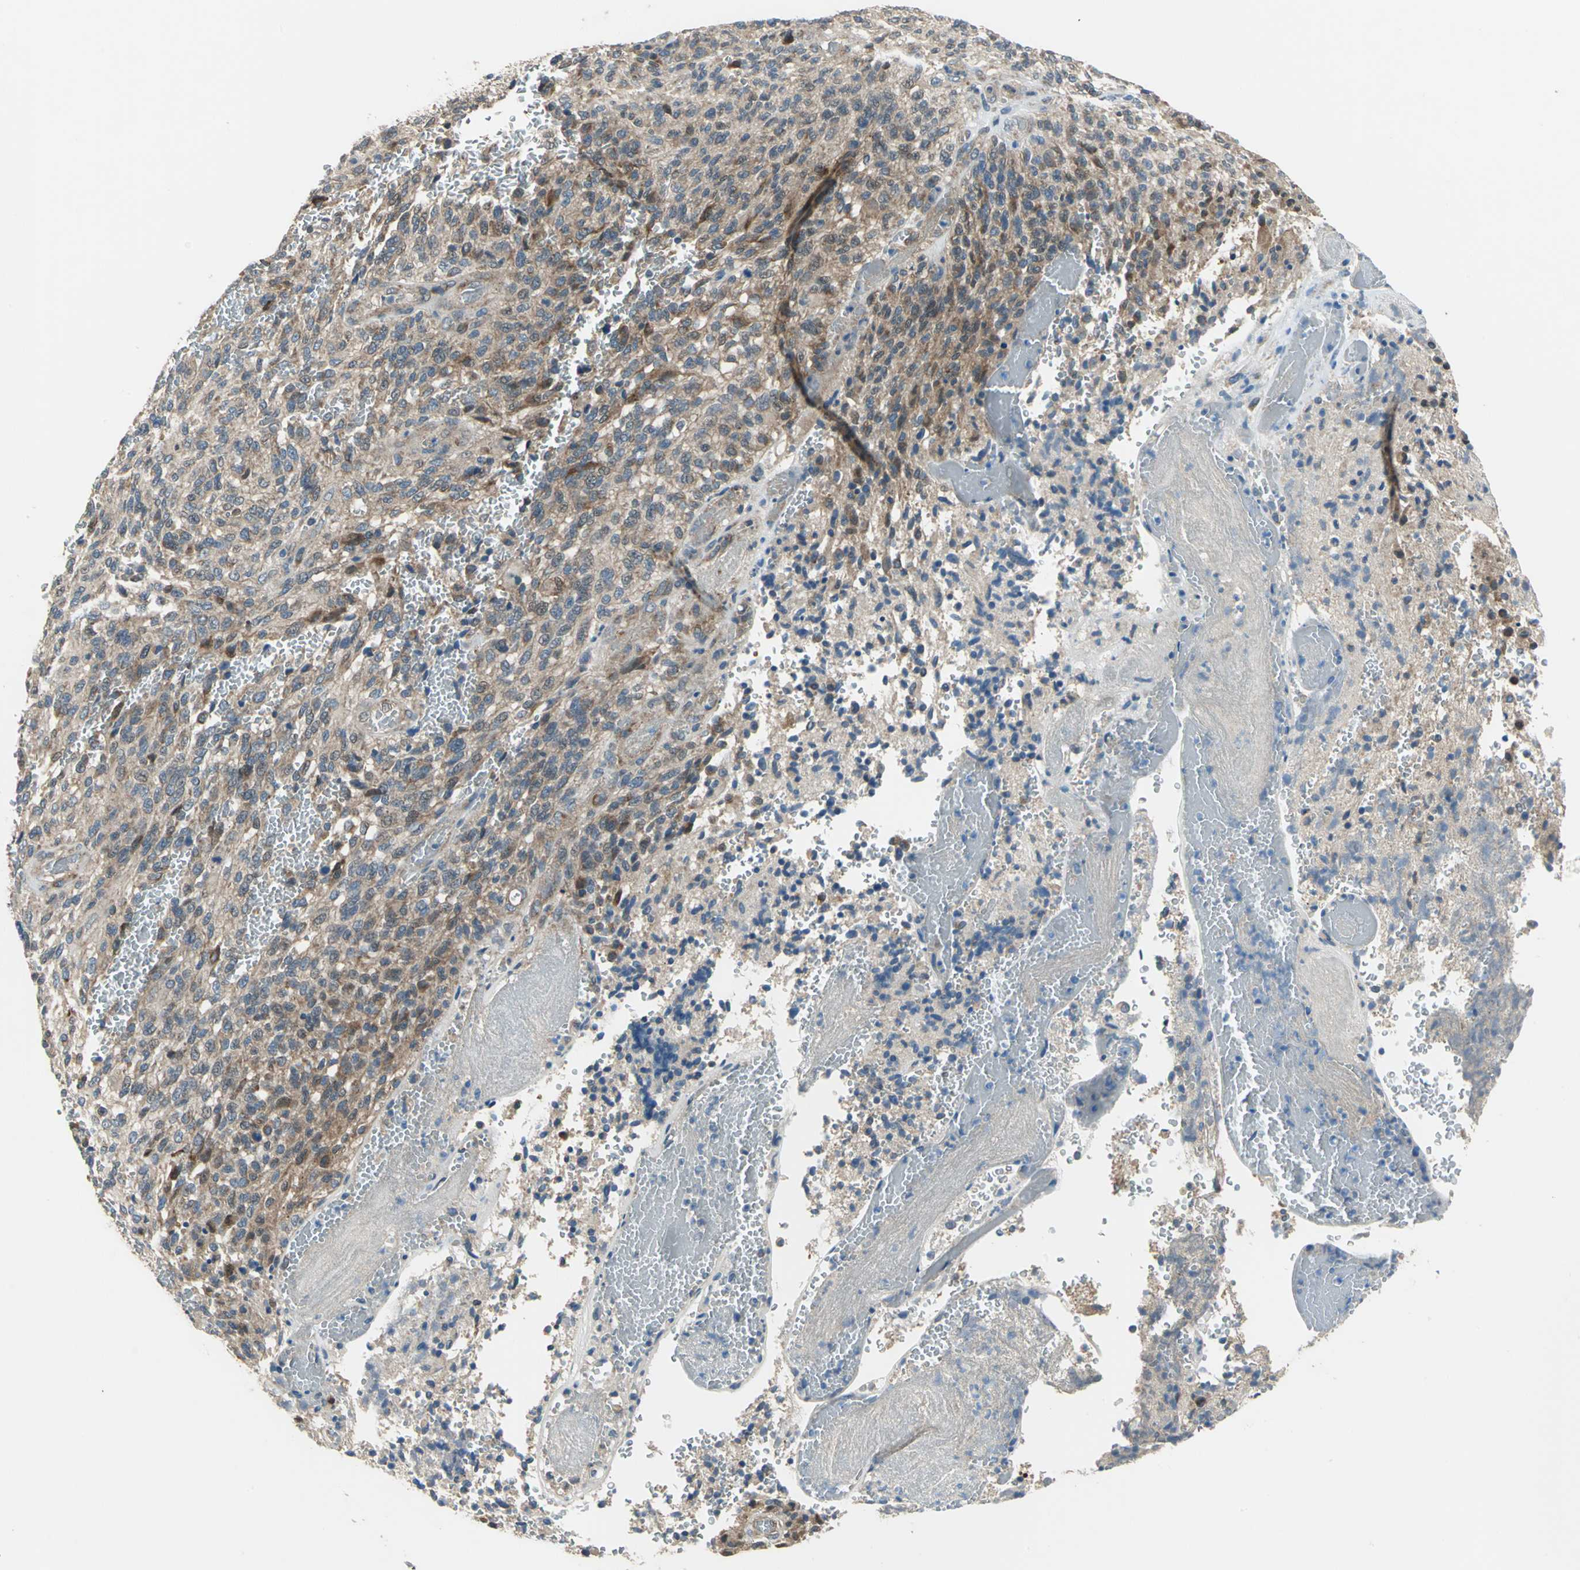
{"staining": {"intensity": "moderate", "quantity": ">75%", "location": "cytoplasmic/membranous"}, "tissue": "glioma", "cell_type": "Tumor cells", "image_type": "cancer", "snomed": [{"axis": "morphology", "description": "Normal tissue, NOS"}, {"axis": "morphology", "description": "Glioma, malignant, High grade"}, {"axis": "topography", "description": "Cerebral cortex"}], "caption": "Human glioma stained for a protein (brown) demonstrates moderate cytoplasmic/membranous positive positivity in approximately >75% of tumor cells.", "gene": "TRAK1", "patient": {"sex": "male", "age": 56}}